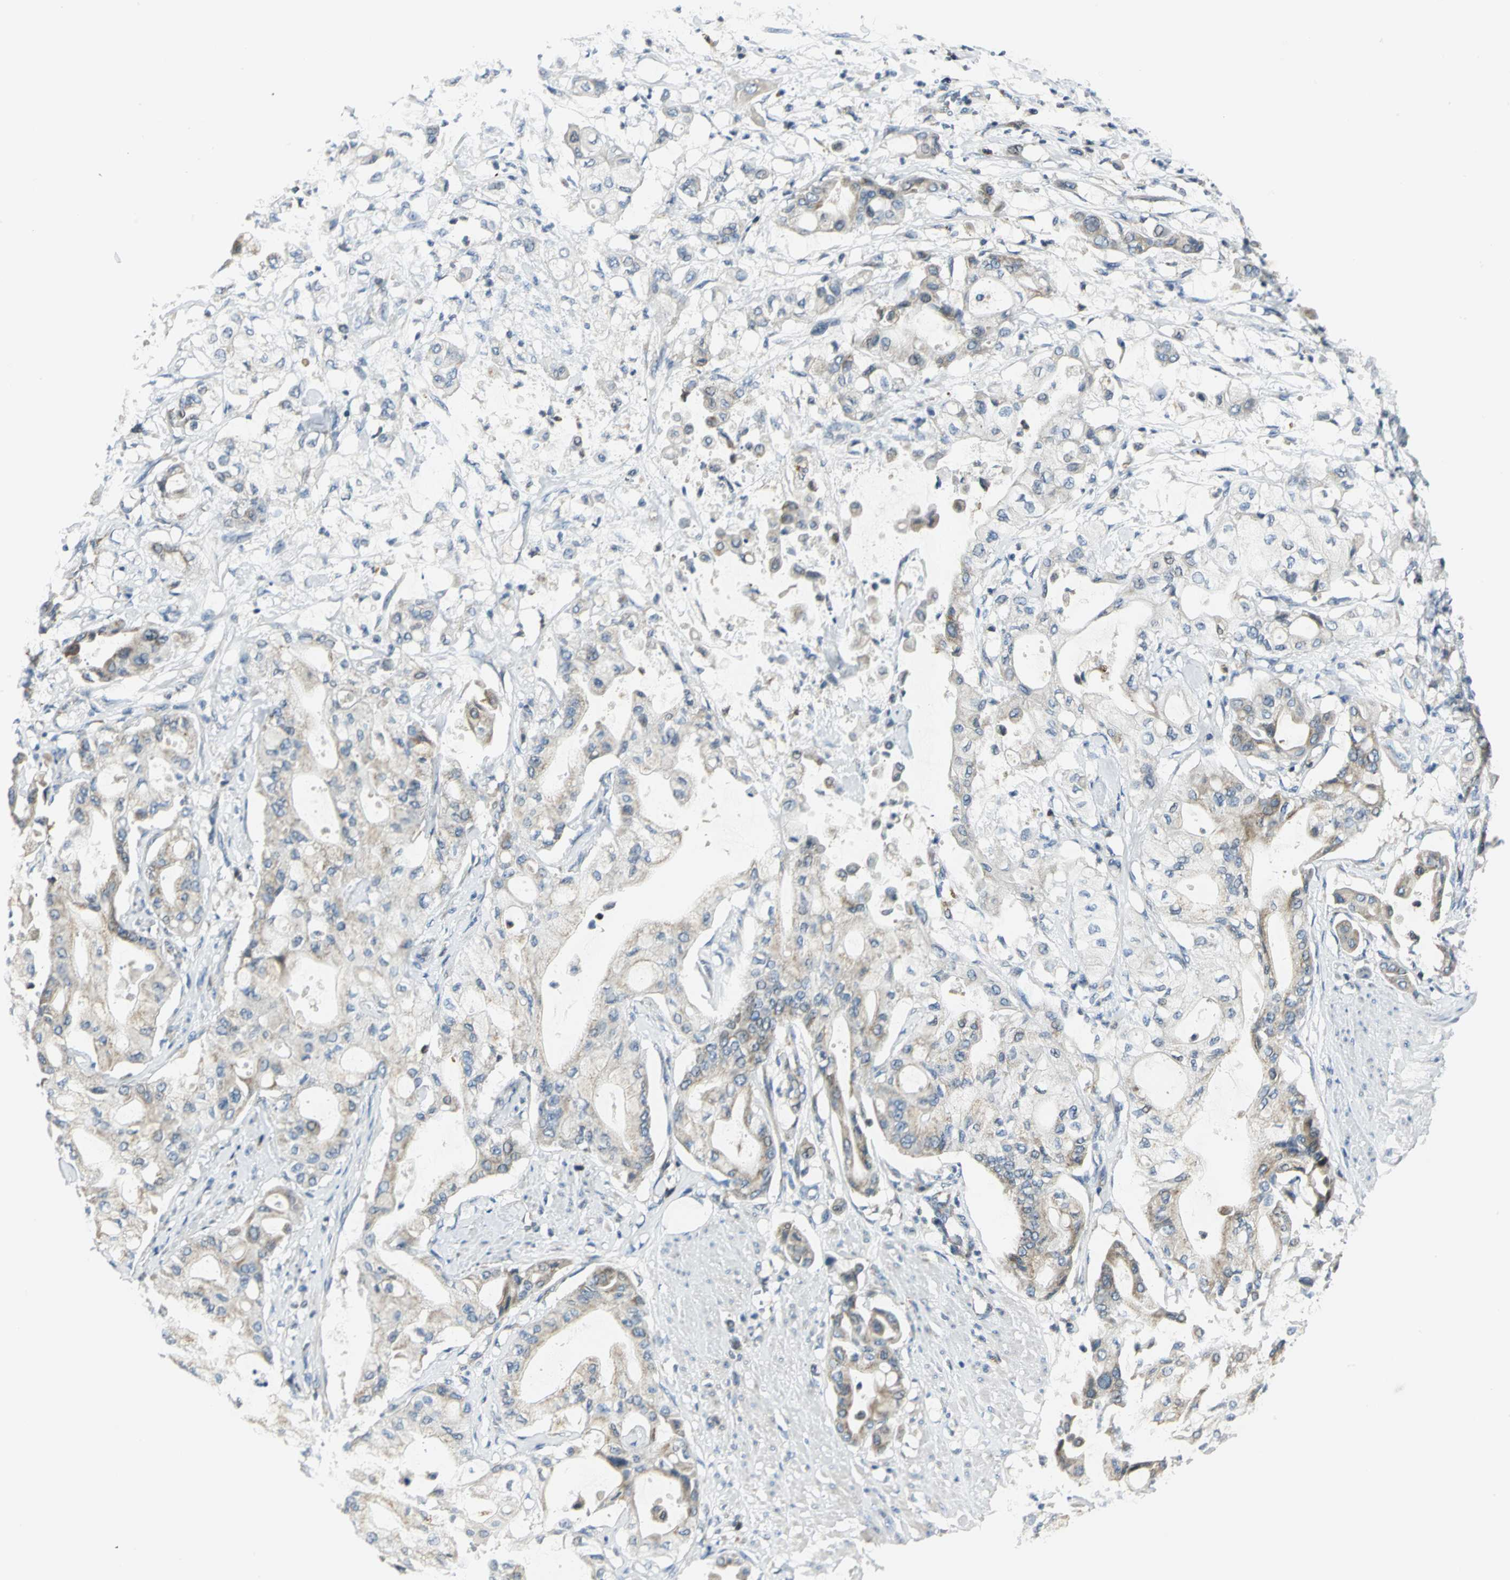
{"staining": {"intensity": "weak", "quantity": ">75%", "location": "cytoplasmic/membranous"}, "tissue": "pancreatic cancer", "cell_type": "Tumor cells", "image_type": "cancer", "snomed": [{"axis": "morphology", "description": "Adenocarcinoma, NOS"}, {"axis": "morphology", "description": "Adenocarcinoma, metastatic, NOS"}, {"axis": "topography", "description": "Lymph node"}, {"axis": "topography", "description": "Pancreas"}, {"axis": "topography", "description": "Duodenum"}], "caption": "Protein staining of pancreatic cancer tissue reveals weak cytoplasmic/membranous expression in about >75% of tumor cells.", "gene": "USP40", "patient": {"sex": "female", "age": 64}}